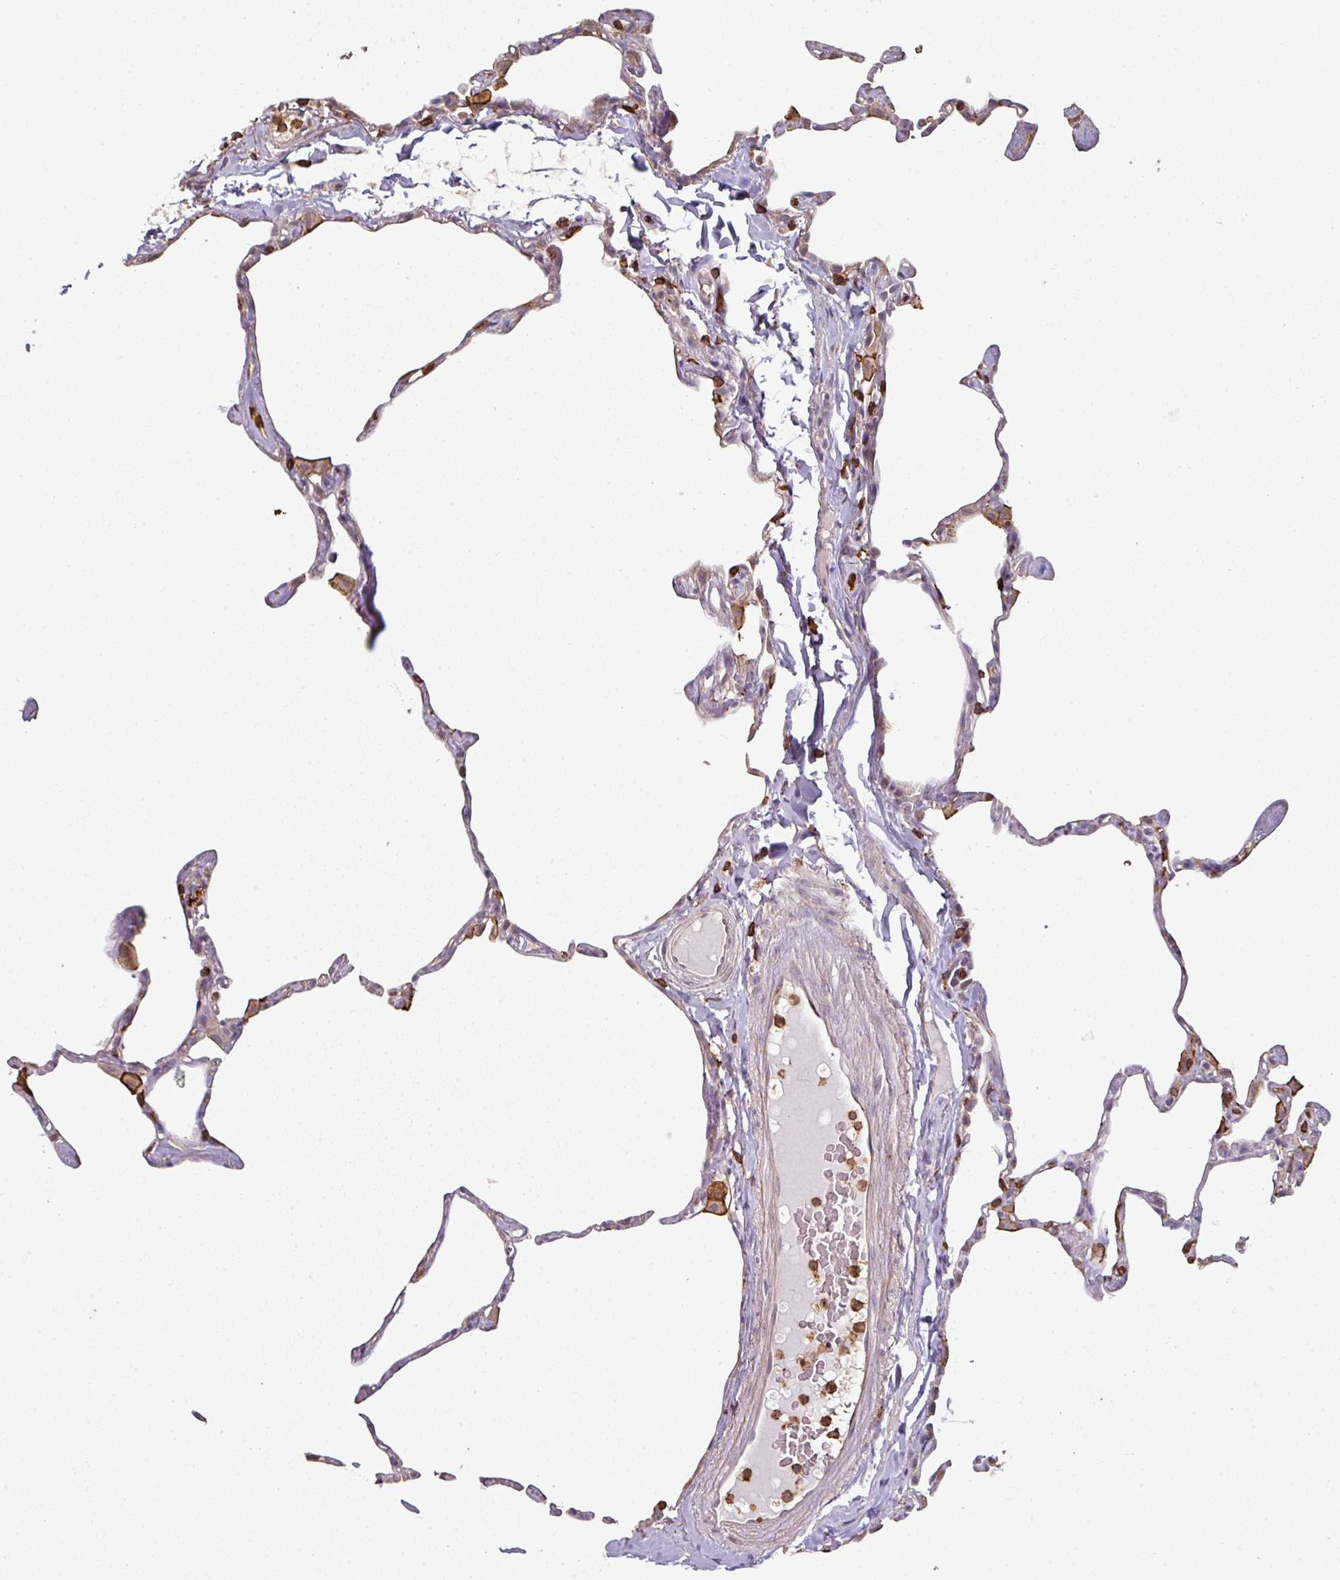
{"staining": {"intensity": "weak", "quantity": "<25%", "location": "cytoplasmic/membranous"}, "tissue": "lung", "cell_type": "Alveolar cells", "image_type": "normal", "snomed": [{"axis": "morphology", "description": "Normal tissue, NOS"}, {"axis": "topography", "description": "Lung"}], "caption": "The IHC micrograph has no significant staining in alveolar cells of lung. (Brightfield microscopy of DAB IHC at high magnification).", "gene": "OLFML2B", "patient": {"sex": "male", "age": 65}}